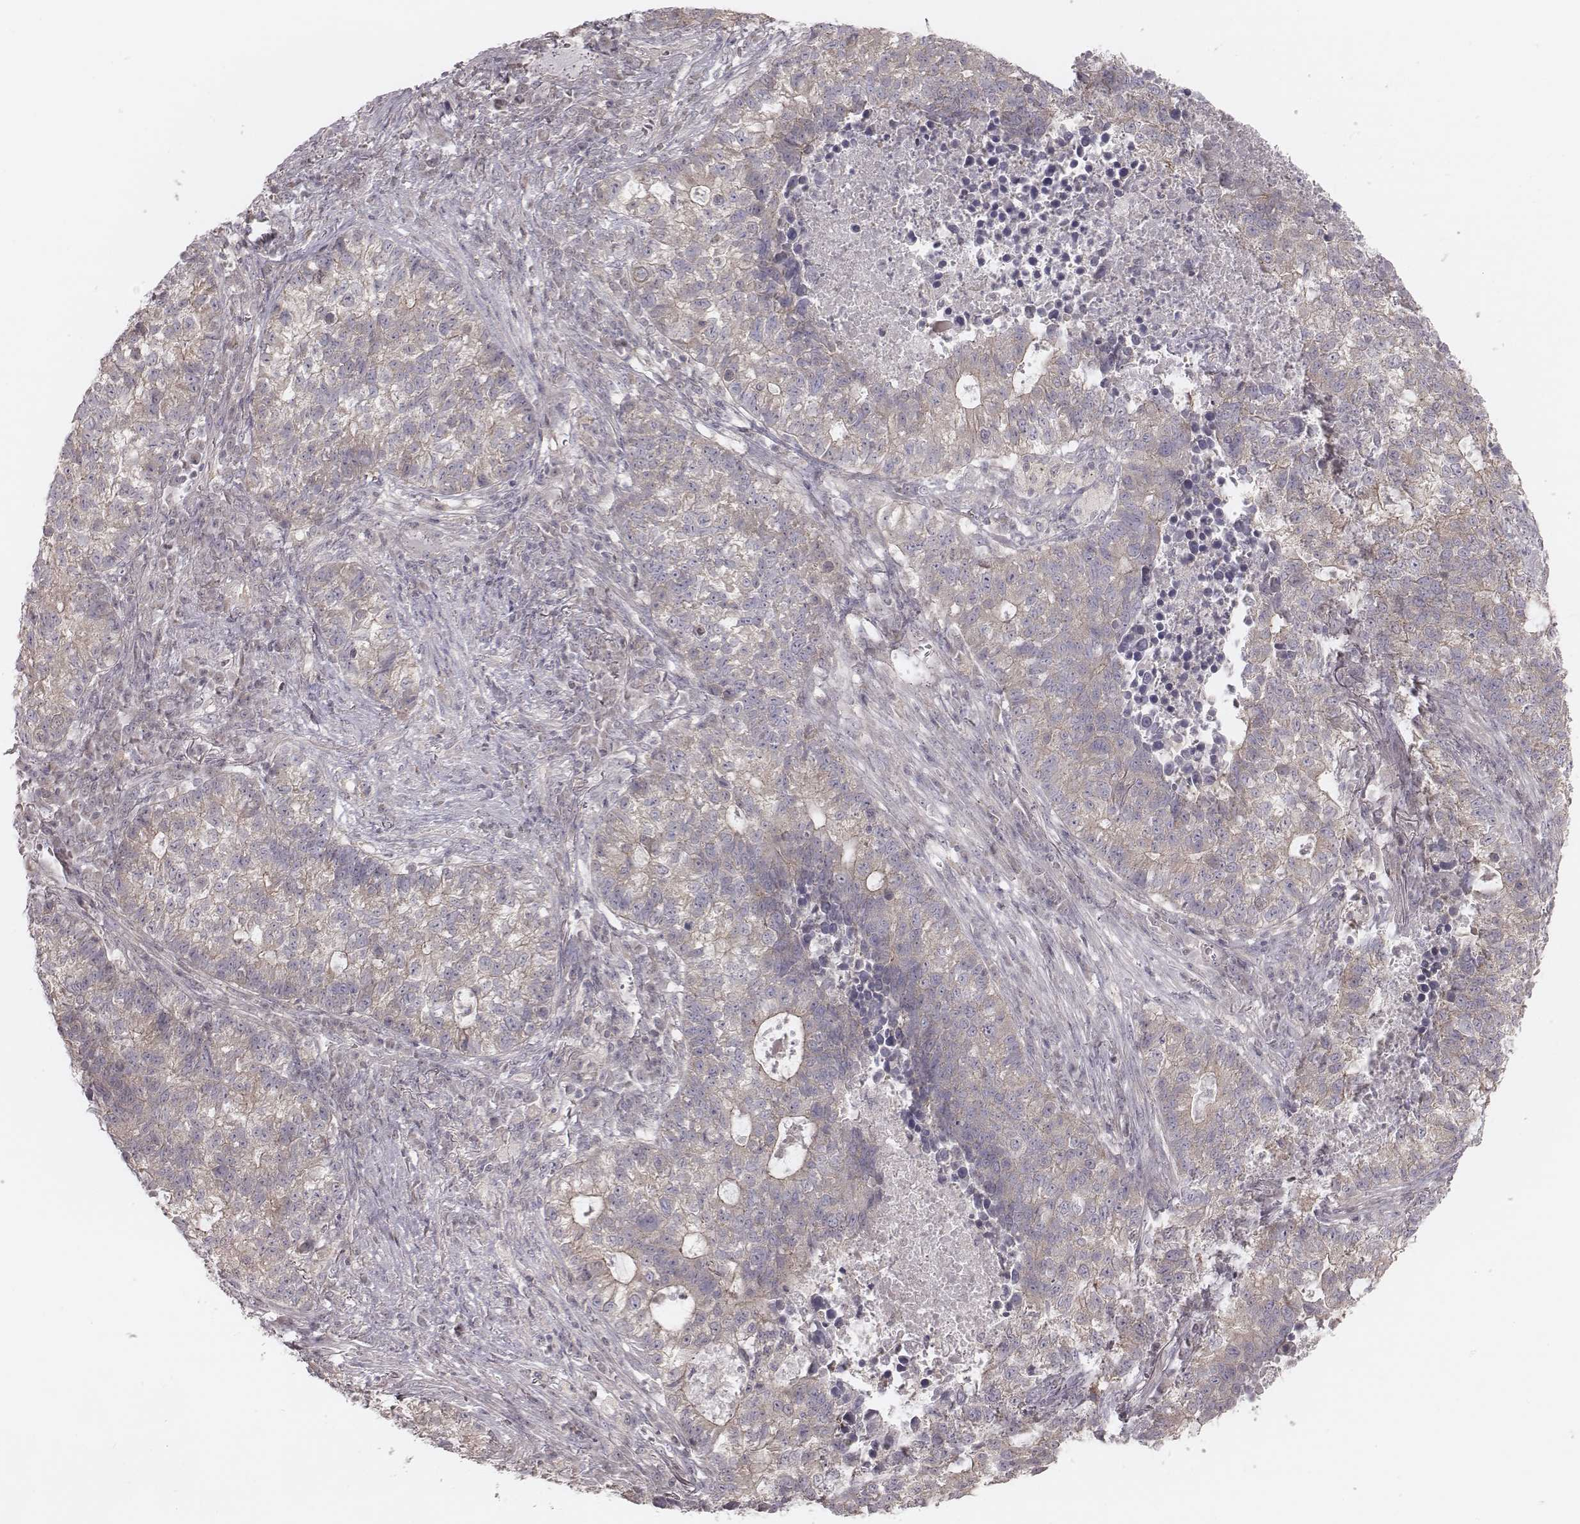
{"staining": {"intensity": "weak", "quantity": "<25%", "location": "cytoplasmic/membranous"}, "tissue": "lung cancer", "cell_type": "Tumor cells", "image_type": "cancer", "snomed": [{"axis": "morphology", "description": "Adenocarcinoma, NOS"}, {"axis": "topography", "description": "Lung"}], "caption": "Image shows no protein positivity in tumor cells of lung cancer tissue.", "gene": "TDRD5", "patient": {"sex": "male", "age": 57}}